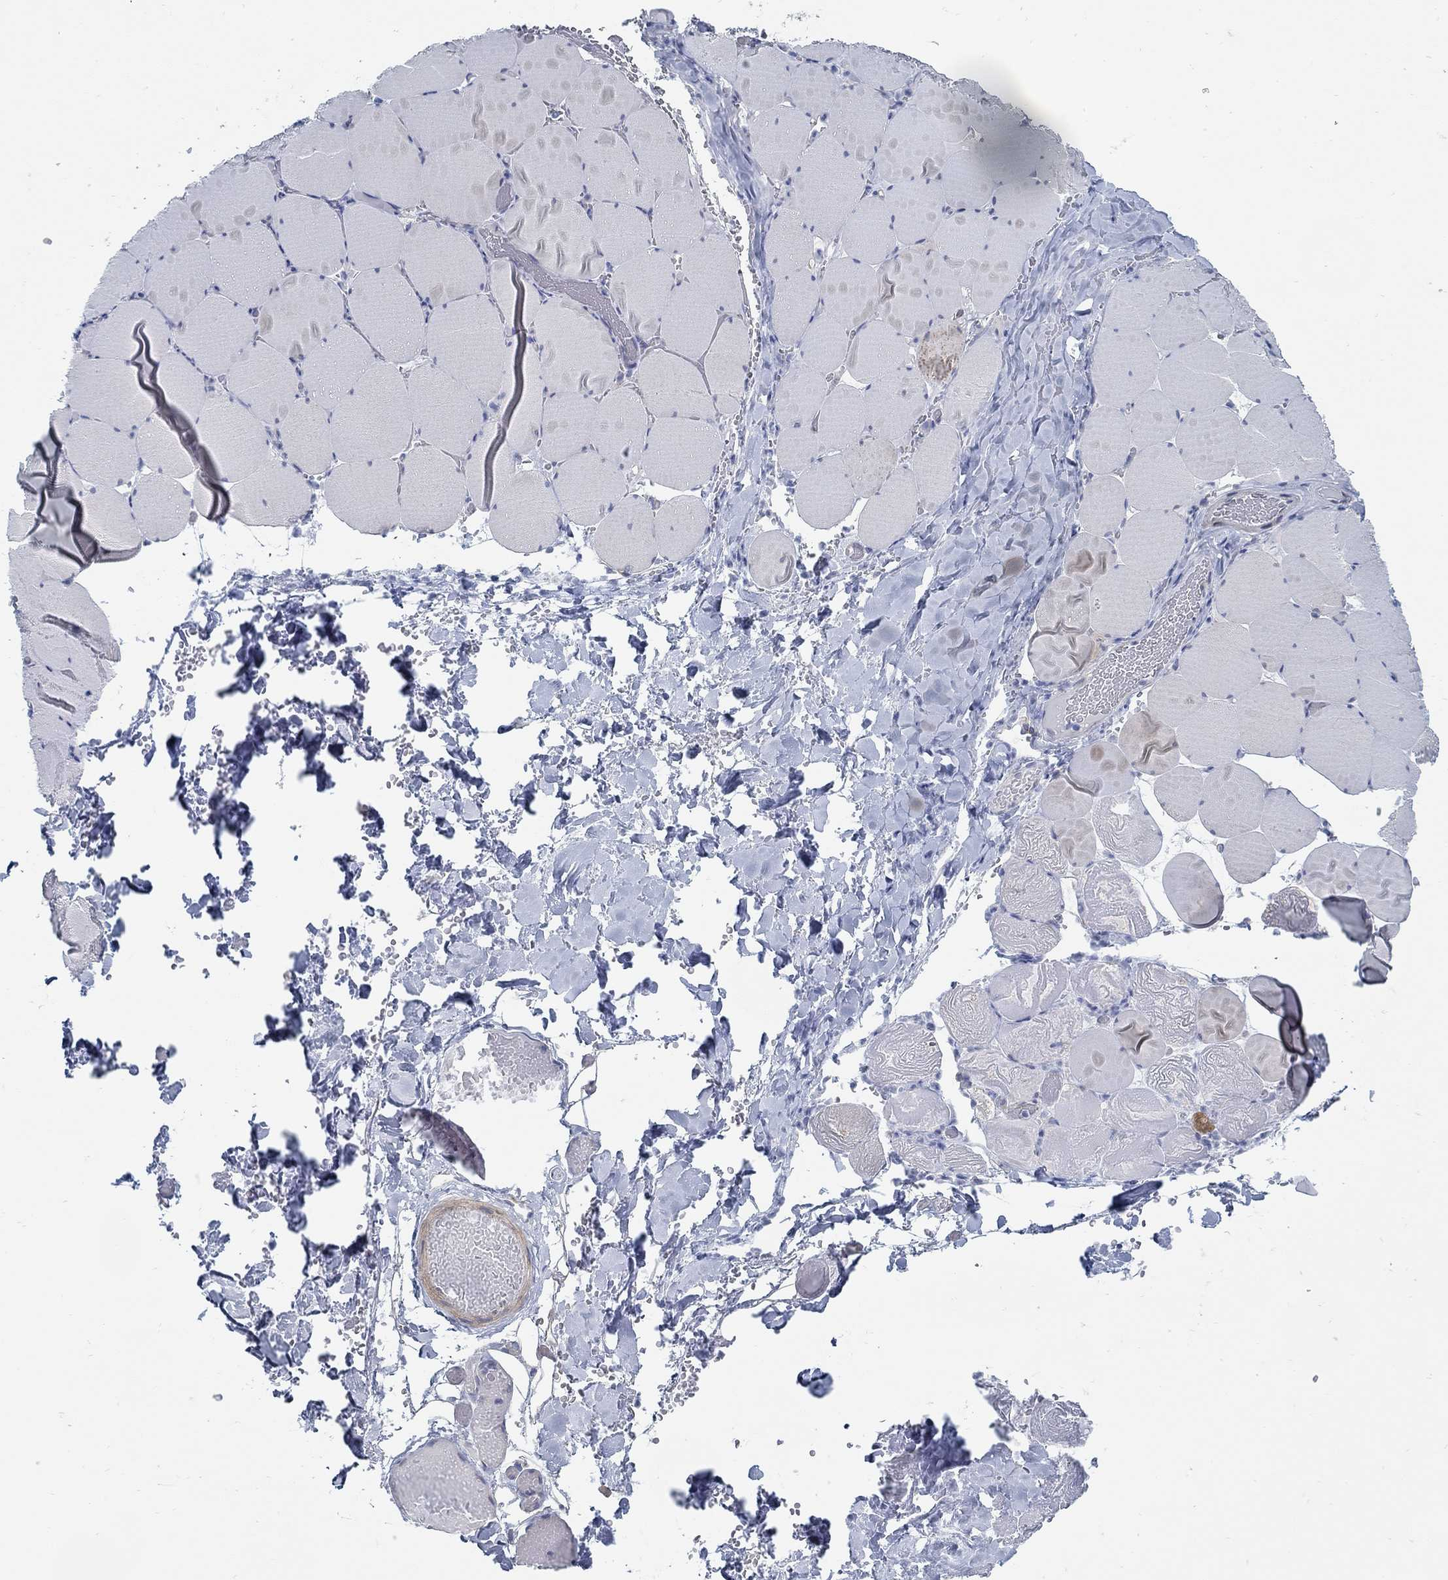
{"staining": {"intensity": "moderate", "quantity": "<25%", "location": "cytoplasmic/membranous"}, "tissue": "skeletal muscle", "cell_type": "Myocytes", "image_type": "normal", "snomed": [{"axis": "morphology", "description": "Normal tissue, NOS"}, {"axis": "morphology", "description": "Malignant melanoma, Metastatic site"}, {"axis": "topography", "description": "Skeletal muscle"}], "caption": "The image exhibits staining of unremarkable skeletal muscle, revealing moderate cytoplasmic/membranous protein staining (brown color) within myocytes. (Brightfield microscopy of DAB IHC at high magnification).", "gene": "C15orf39", "patient": {"sex": "male", "age": 50}}